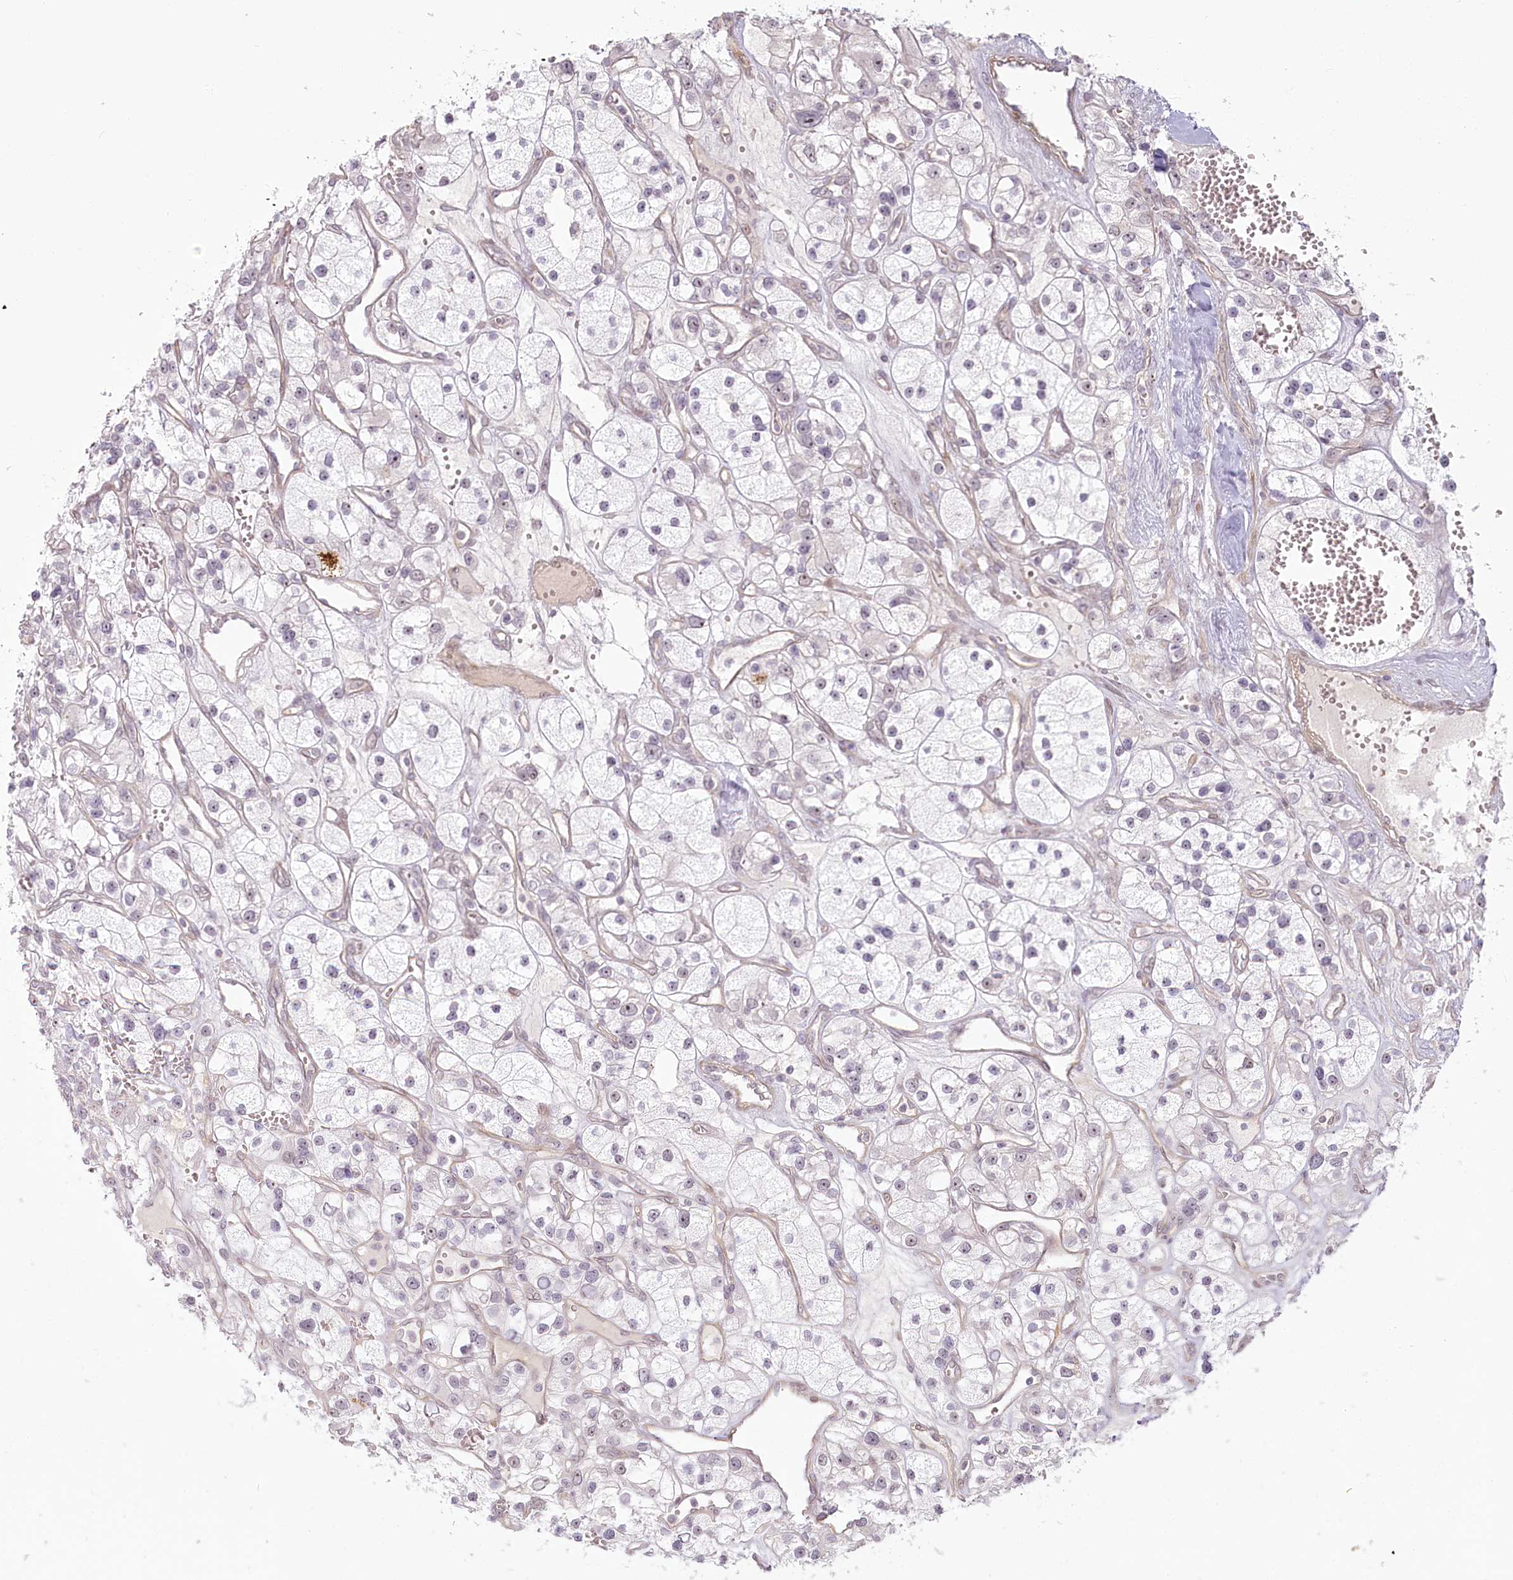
{"staining": {"intensity": "negative", "quantity": "none", "location": "none"}, "tissue": "renal cancer", "cell_type": "Tumor cells", "image_type": "cancer", "snomed": [{"axis": "morphology", "description": "Adenocarcinoma, NOS"}, {"axis": "topography", "description": "Kidney"}], "caption": "Renal cancer (adenocarcinoma) was stained to show a protein in brown. There is no significant staining in tumor cells.", "gene": "EXOSC7", "patient": {"sex": "female", "age": 57}}